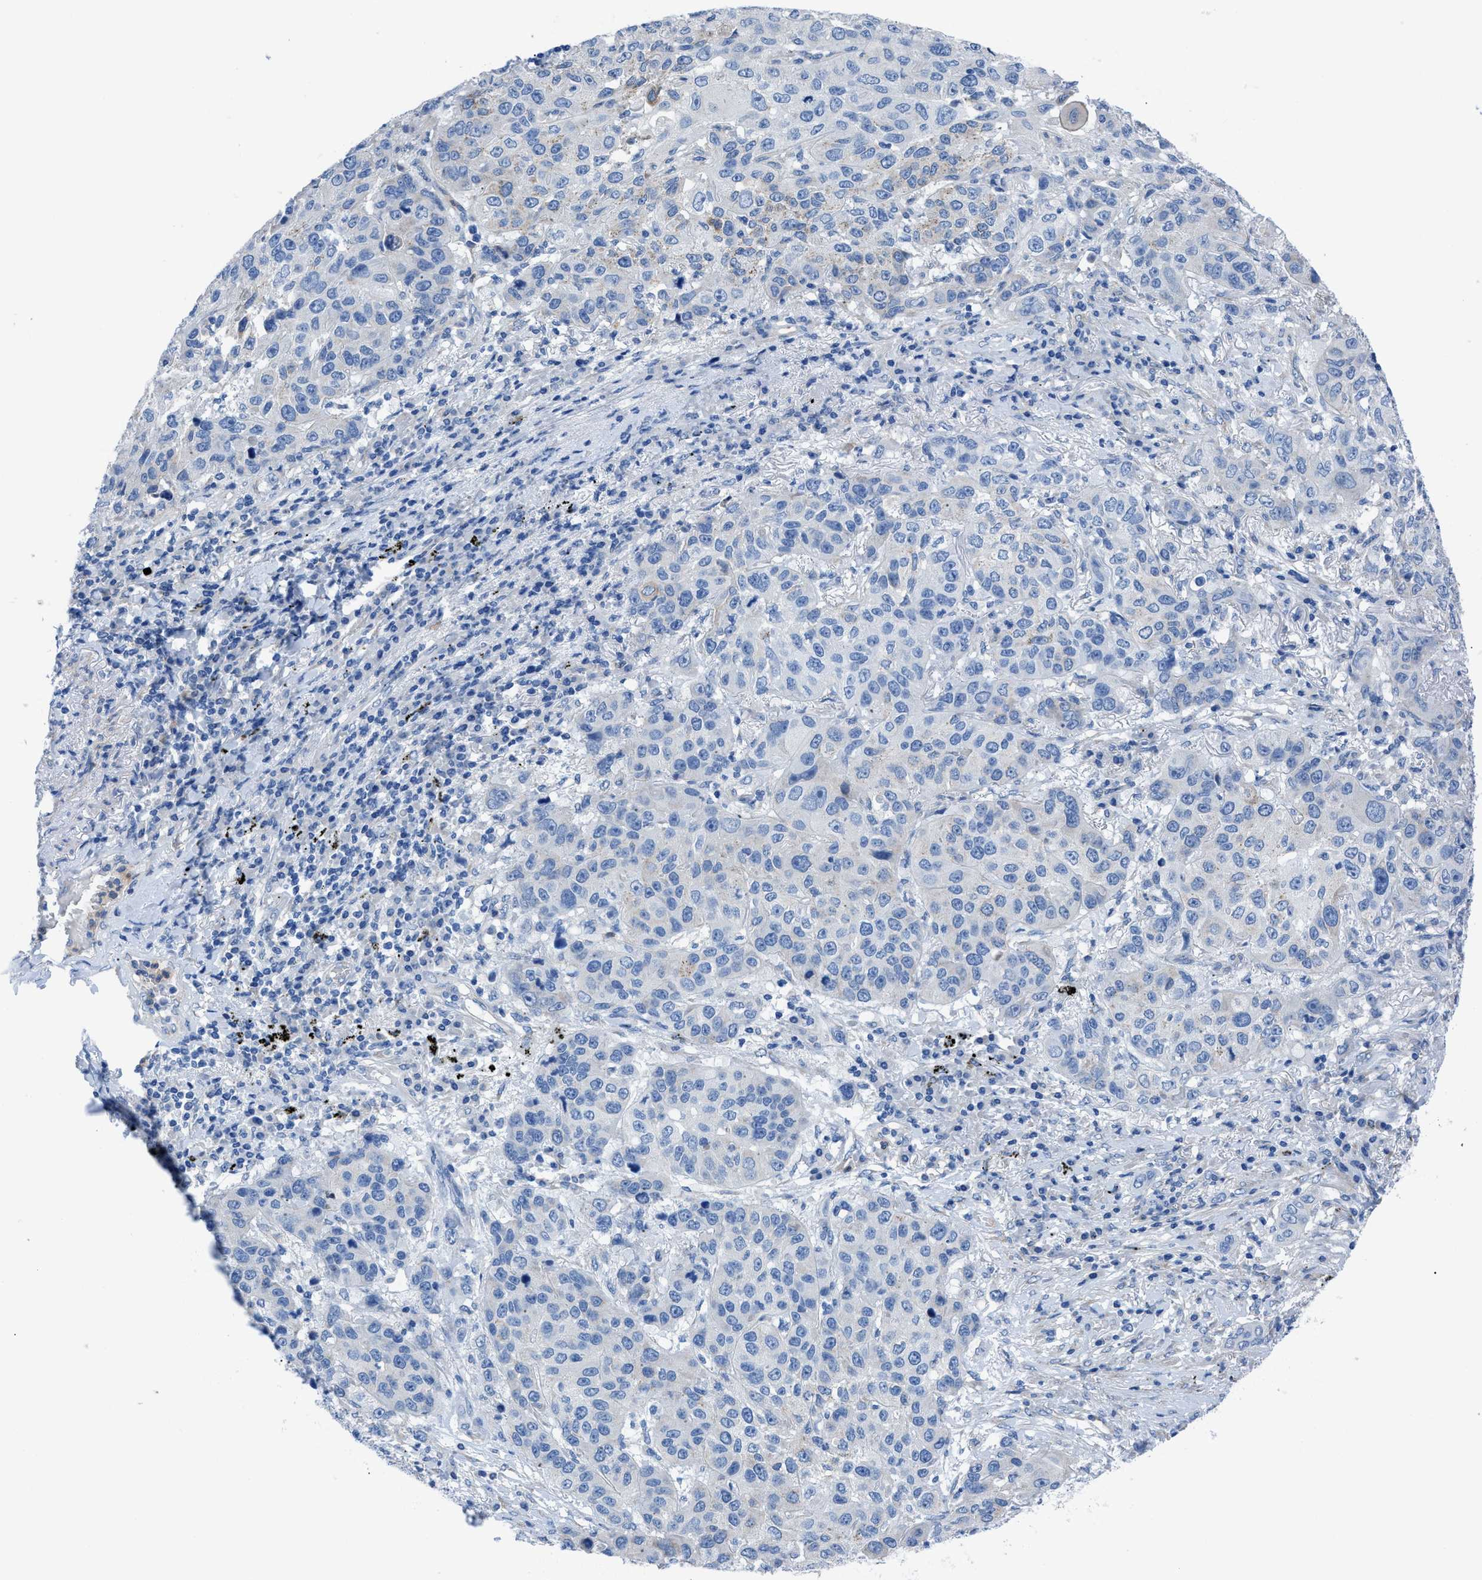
{"staining": {"intensity": "negative", "quantity": "none", "location": "none"}, "tissue": "lung cancer", "cell_type": "Tumor cells", "image_type": "cancer", "snomed": [{"axis": "morphology", "description": "Squamous cell carcinoma, NOS"}, {"axis": "topography", "description": "Lung"}], "caption": "Immunohistochemical staining of human squamous cell carcinoma (lung) demonstrates no significant expression in tumor cells.", "gene": "ITPR1", "patient": {"sex": "male", "age": 57}}